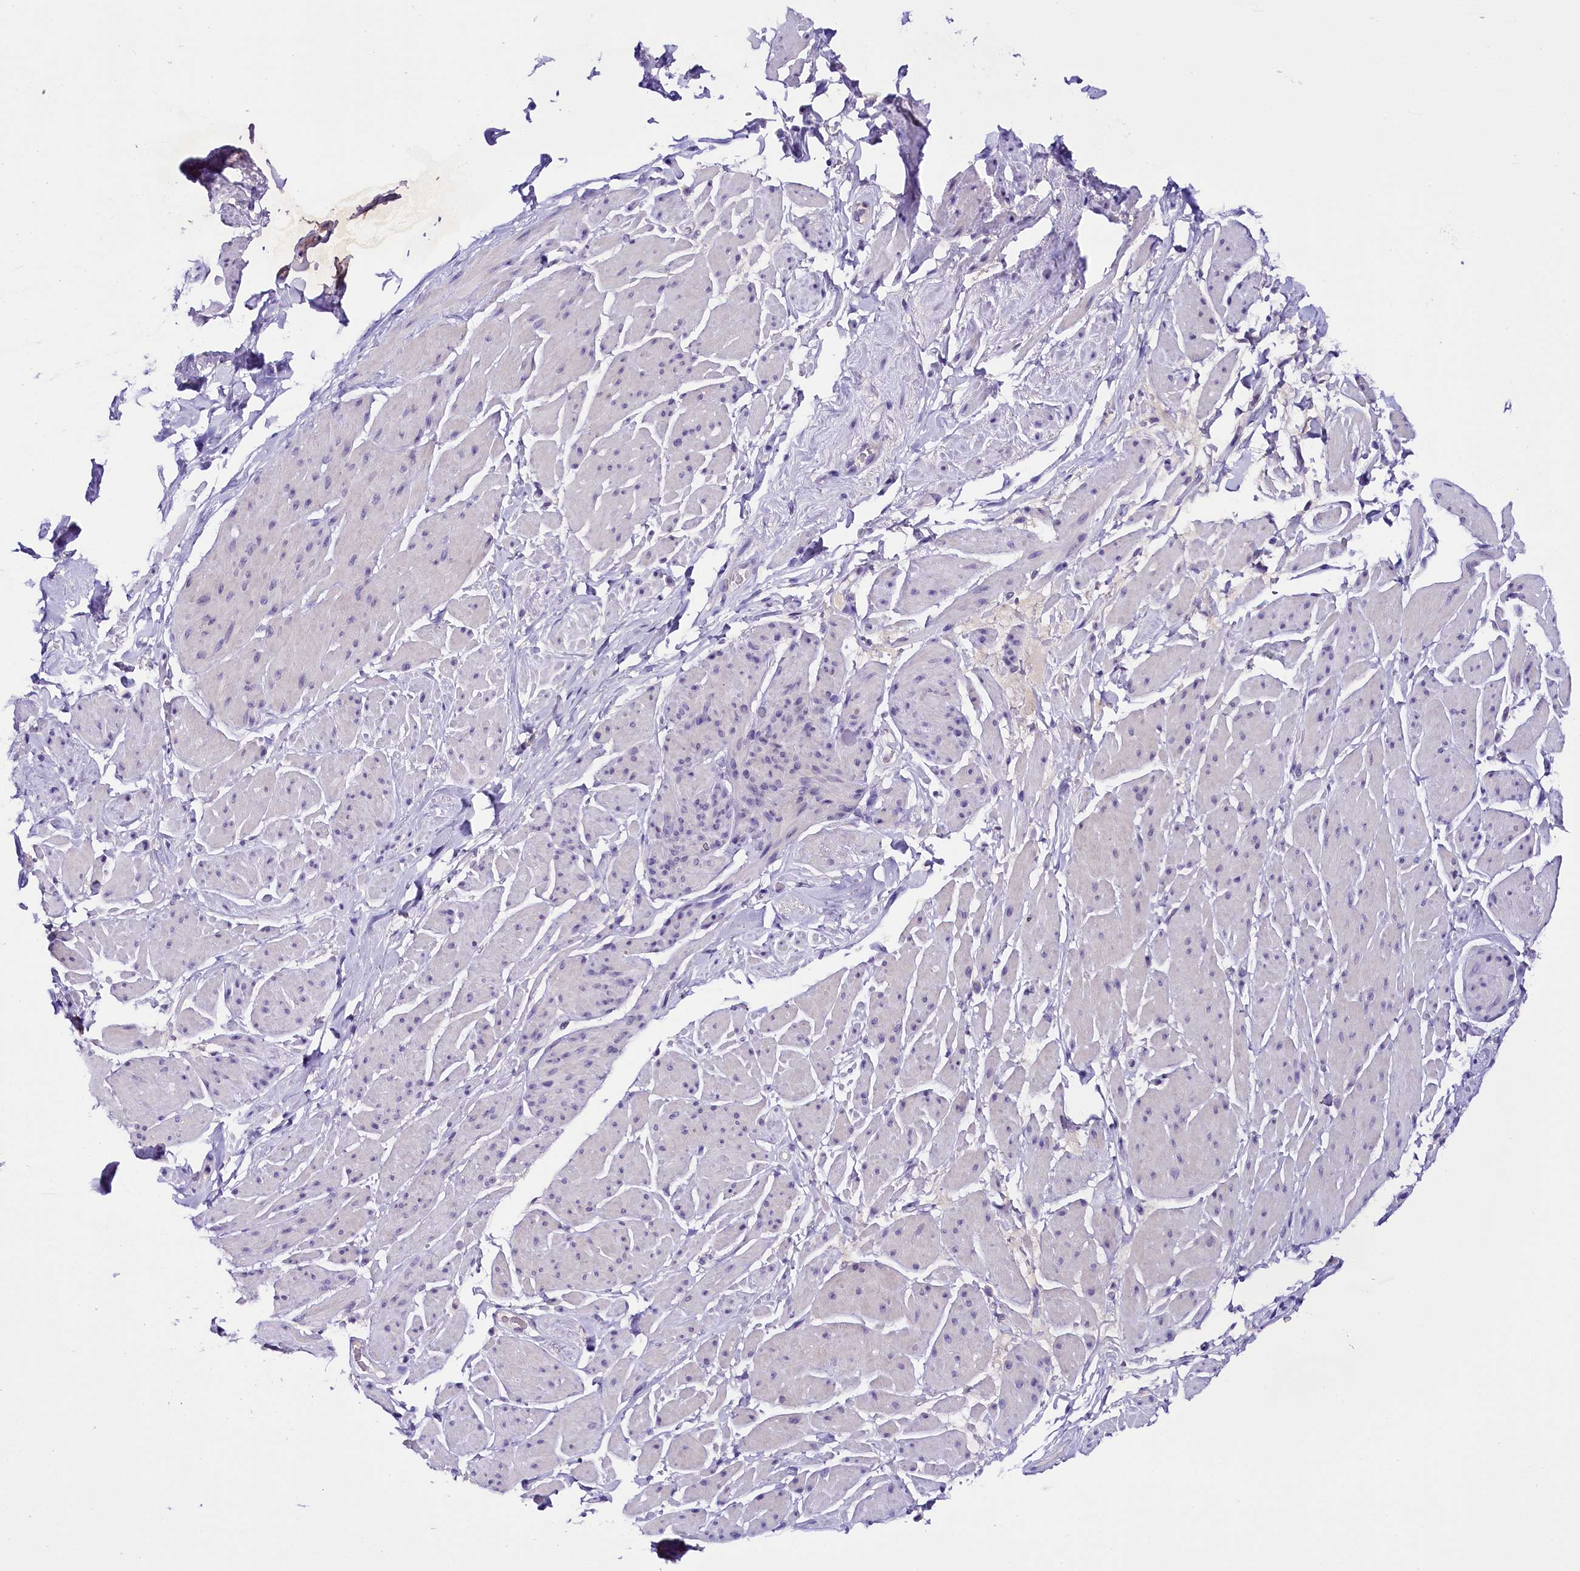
{"staining": {"intensity": "negative", "quantity": "none", "location": "none"}, "tissue": "smooth muscle", "cell_type": "Smooth muscle cells", "image_type": "normal", "snomed": [{"axis": "morphology", "description": "Normal tissue, NOS"}, {"axis": "topography", "description": "Smooth muscle"}, {"axis": "topography", "description": "Peripheral nerve tissue"}], "caption": "This is a photomicrograph of immunohistochemistry staining of unremarkable smooth muscle, which shows no positivity in smooth muscle cells.", "gene": "IQCN", "patient": {"sex": "male", "age": 69}}